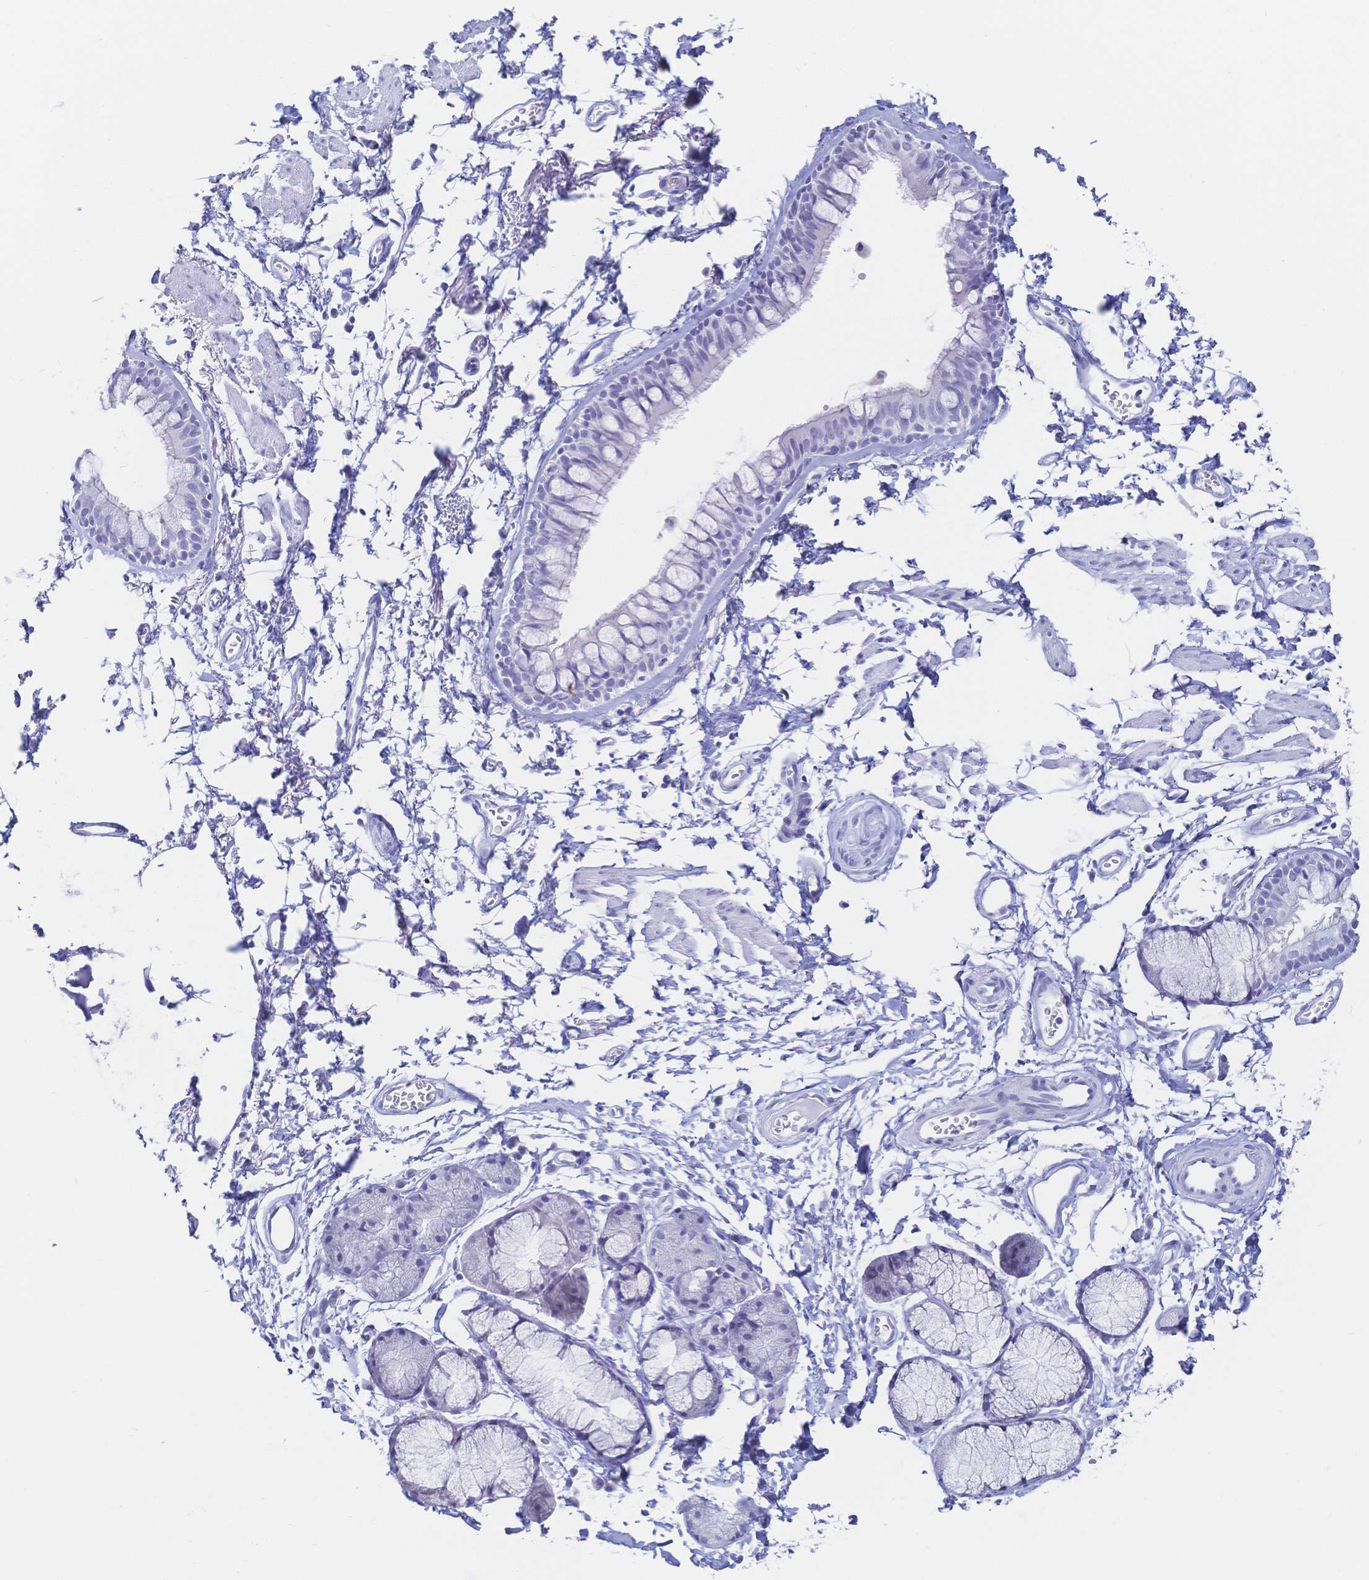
{"staining": {"intensity": "negative", "quantity": "none", "location": "none"}, "tissue": "bronchus", "cell_type": "Respiratory epithelial cells", "image_type": "normal", "snomed": [{"axis": "morphology", "description": "Normal tissue, NOS"}, {"axis": "topography", "description": "Cartilage tissue"}, {"axis": "topography", "description": "Bronchus"}], "caption": "Immunohistochemical staining of unremarkable human bronchus displays no significant positivity in respiratory epithelial cells.", "gene": "MEP1B", "patient": {"sex": "female", "age": 79}}